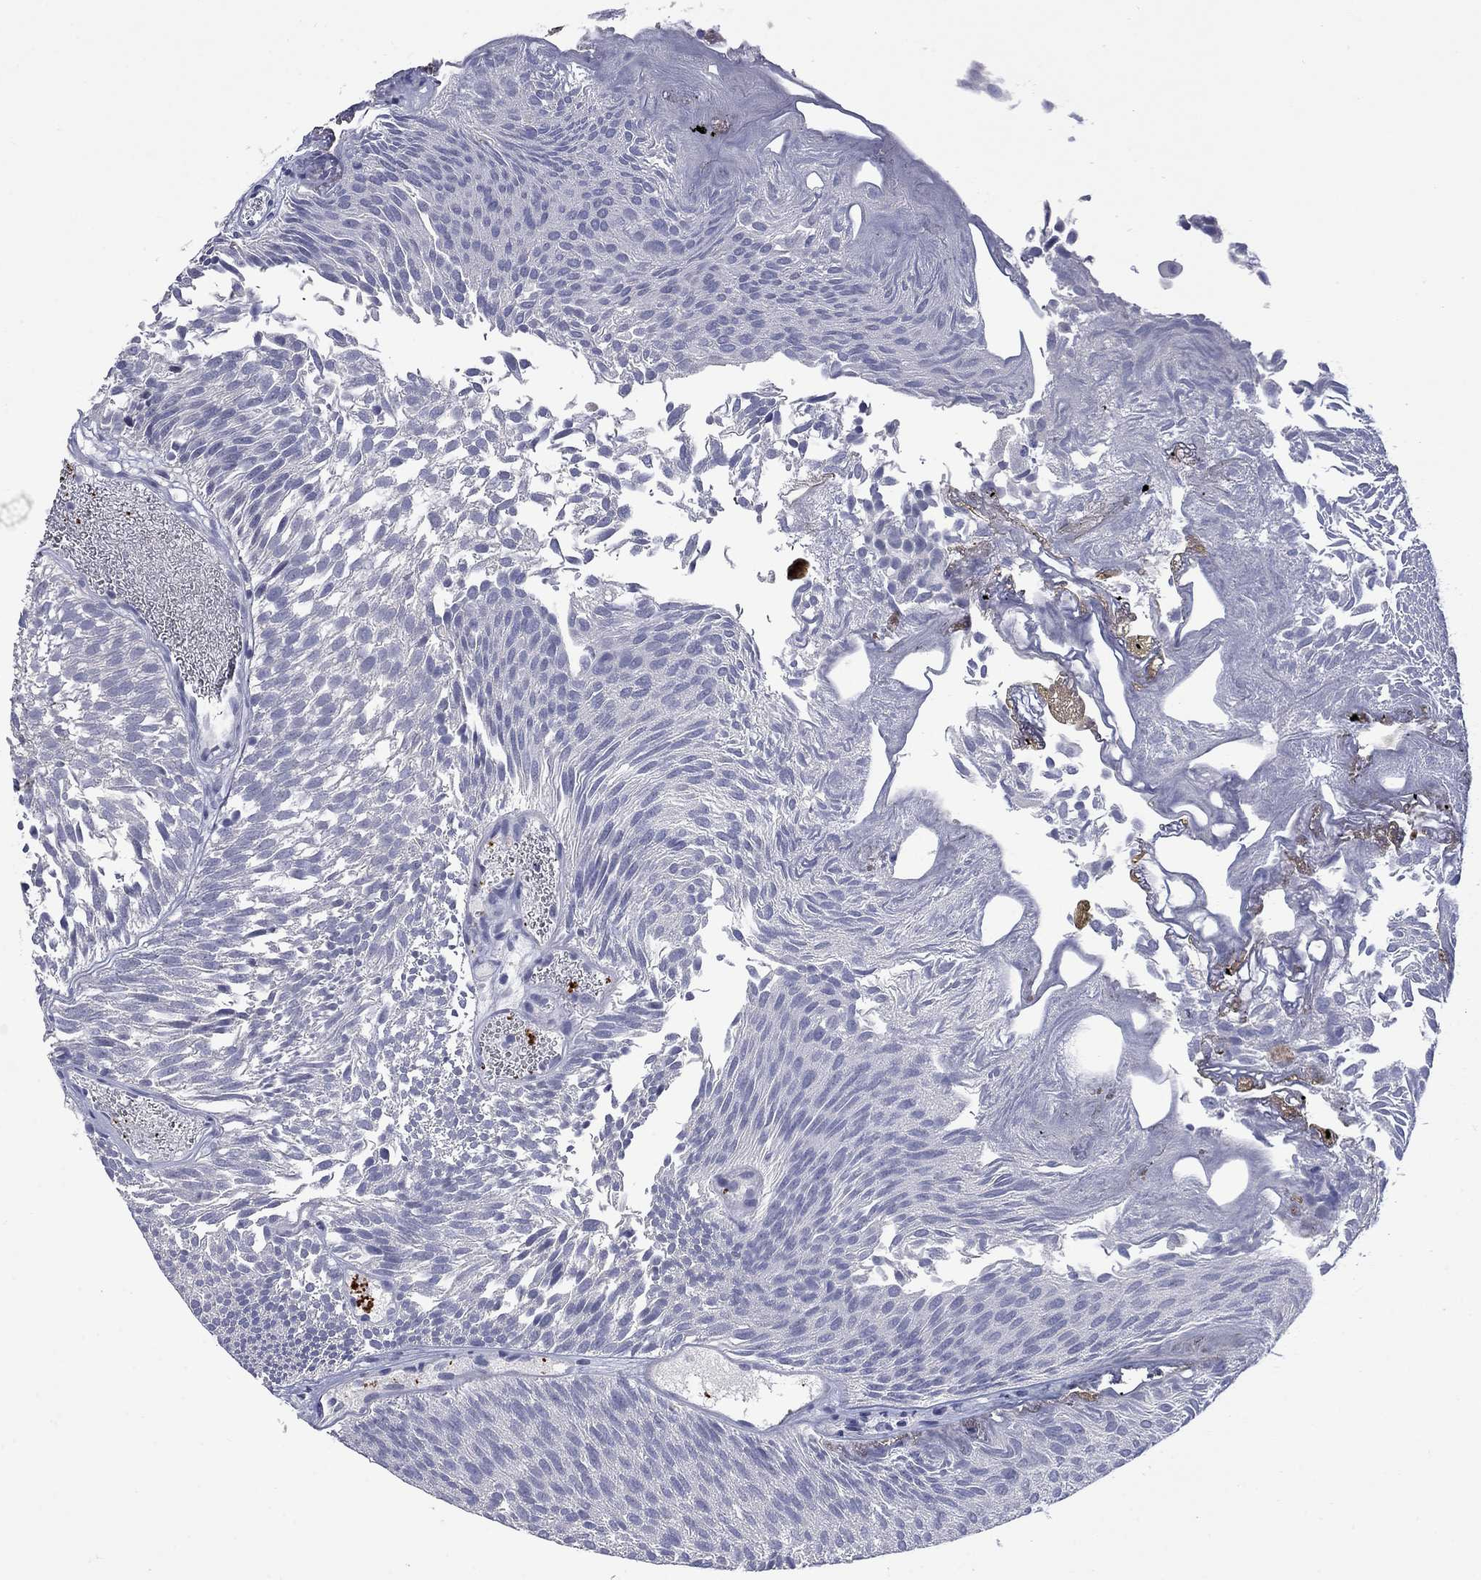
{"staining": {"intensity": "negative", "quantity": "none", "location": "none"}, "tissue": "urothelial cancer", "cell_type": "Tumor cells", "image_type": "cancer", "snomed": [{"axis": "morphology", "description": "Urothelial carcinoma, Low grade"}, {"axis": "topography", "description": "Urinary bladder"}], "caption": "Protein analysis of urothelial cancer displays no significant staining in tumor cells.", "gene": "PLEK", "patient": {"sex": "male", "age": 52}}